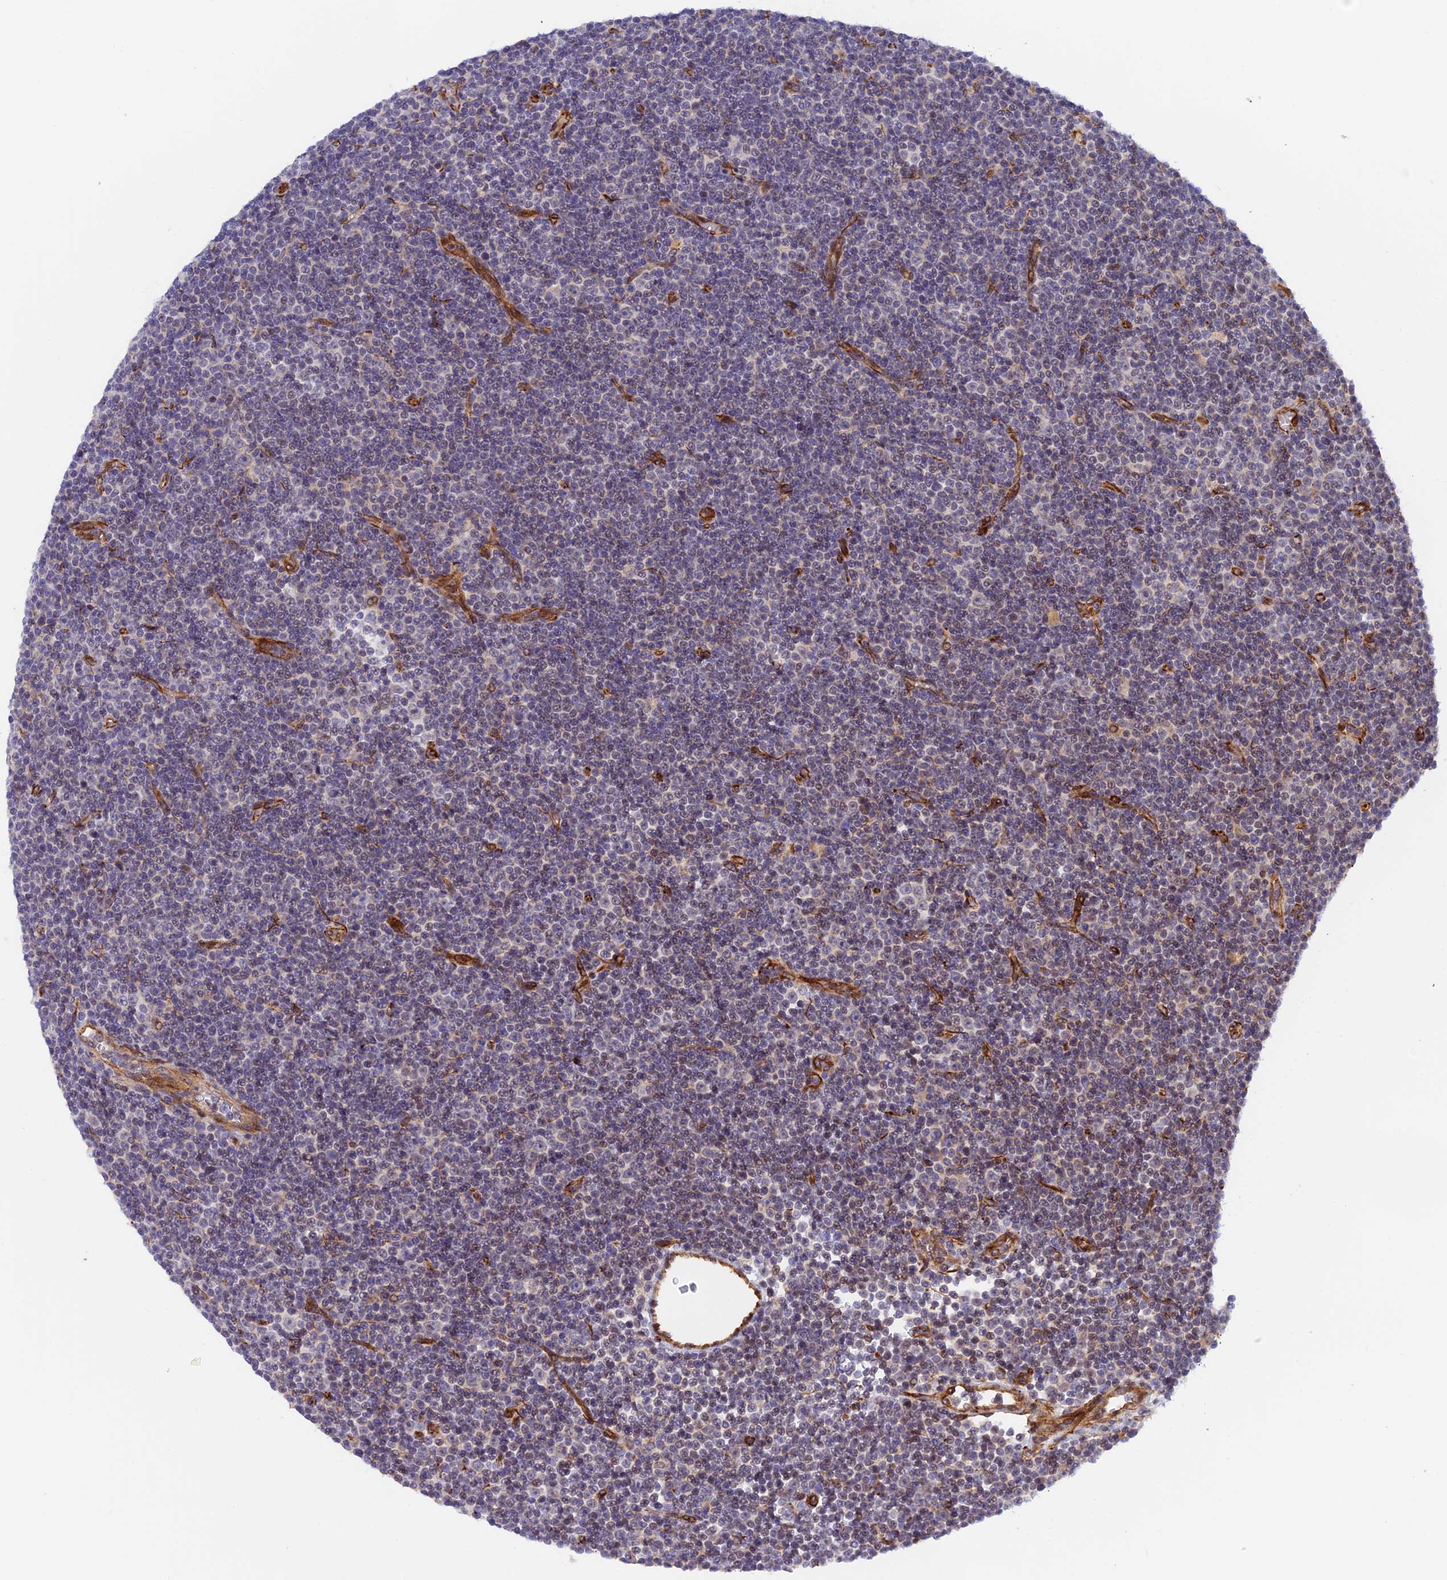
{"staining": {"intensity": "negative", "quantity": "none", "location": "none"}, "tissue": "lymphoma", "cell_type": "Tumor cells", "image_type": "cancer", "snomed": [{"axis": "morphology", "description": "Malignant lymphoma, non-Hodgkin's type, Low grade"}, {"axis": "topography", "description": "Lymph node"}], "caption": "High magnification brightfield microscopy of lymphoma stained with DAB (brown) and counterstained with hematoxylin (blue): tumor cells show no significant positivity.", "gene": "PPP2R3C", "patient": {"sex": "female", "age": 67}}